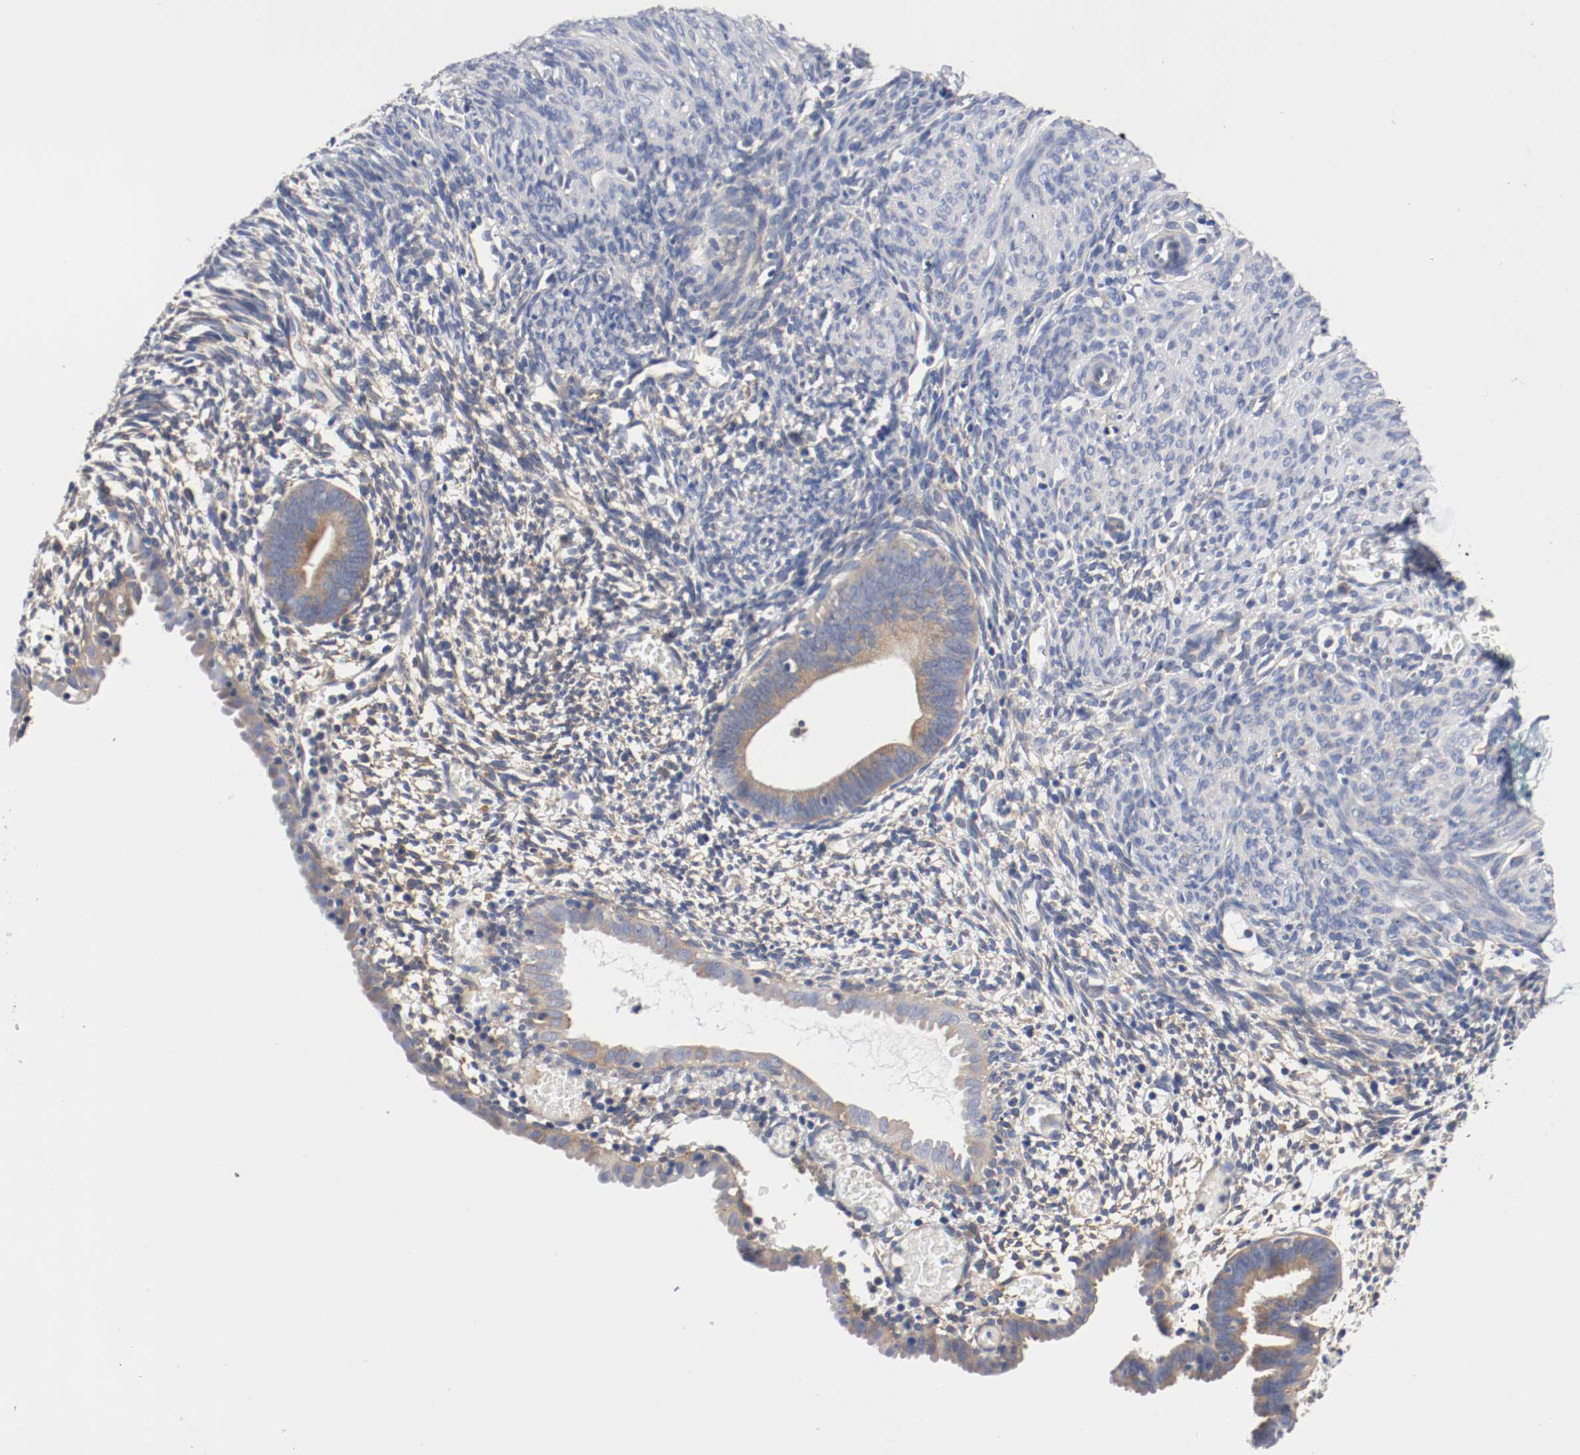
{"staining": {"intensity": "negative", "quantity": "none", "location": "none"}, "tissue": "endometrium", "cell_type": "Cells in endometrial stroma", "image_type": "normal", "snomed": [{"axis": "morphology", "description": "Normal tissue, NOS"}, {"axis": "morphology", "description": "Atrophy, NOS"}, {"axis": "topography", "description": "Uterus"}, {"axis": "topography", "description": "Endometrium"}], "caption": "Human endometrium stained for a protein using immunohistochemistry exhibits no positivity in cells in endometrial stroma.", "gene": "HGS", "patient": {"sex": "female", "age": 68}}